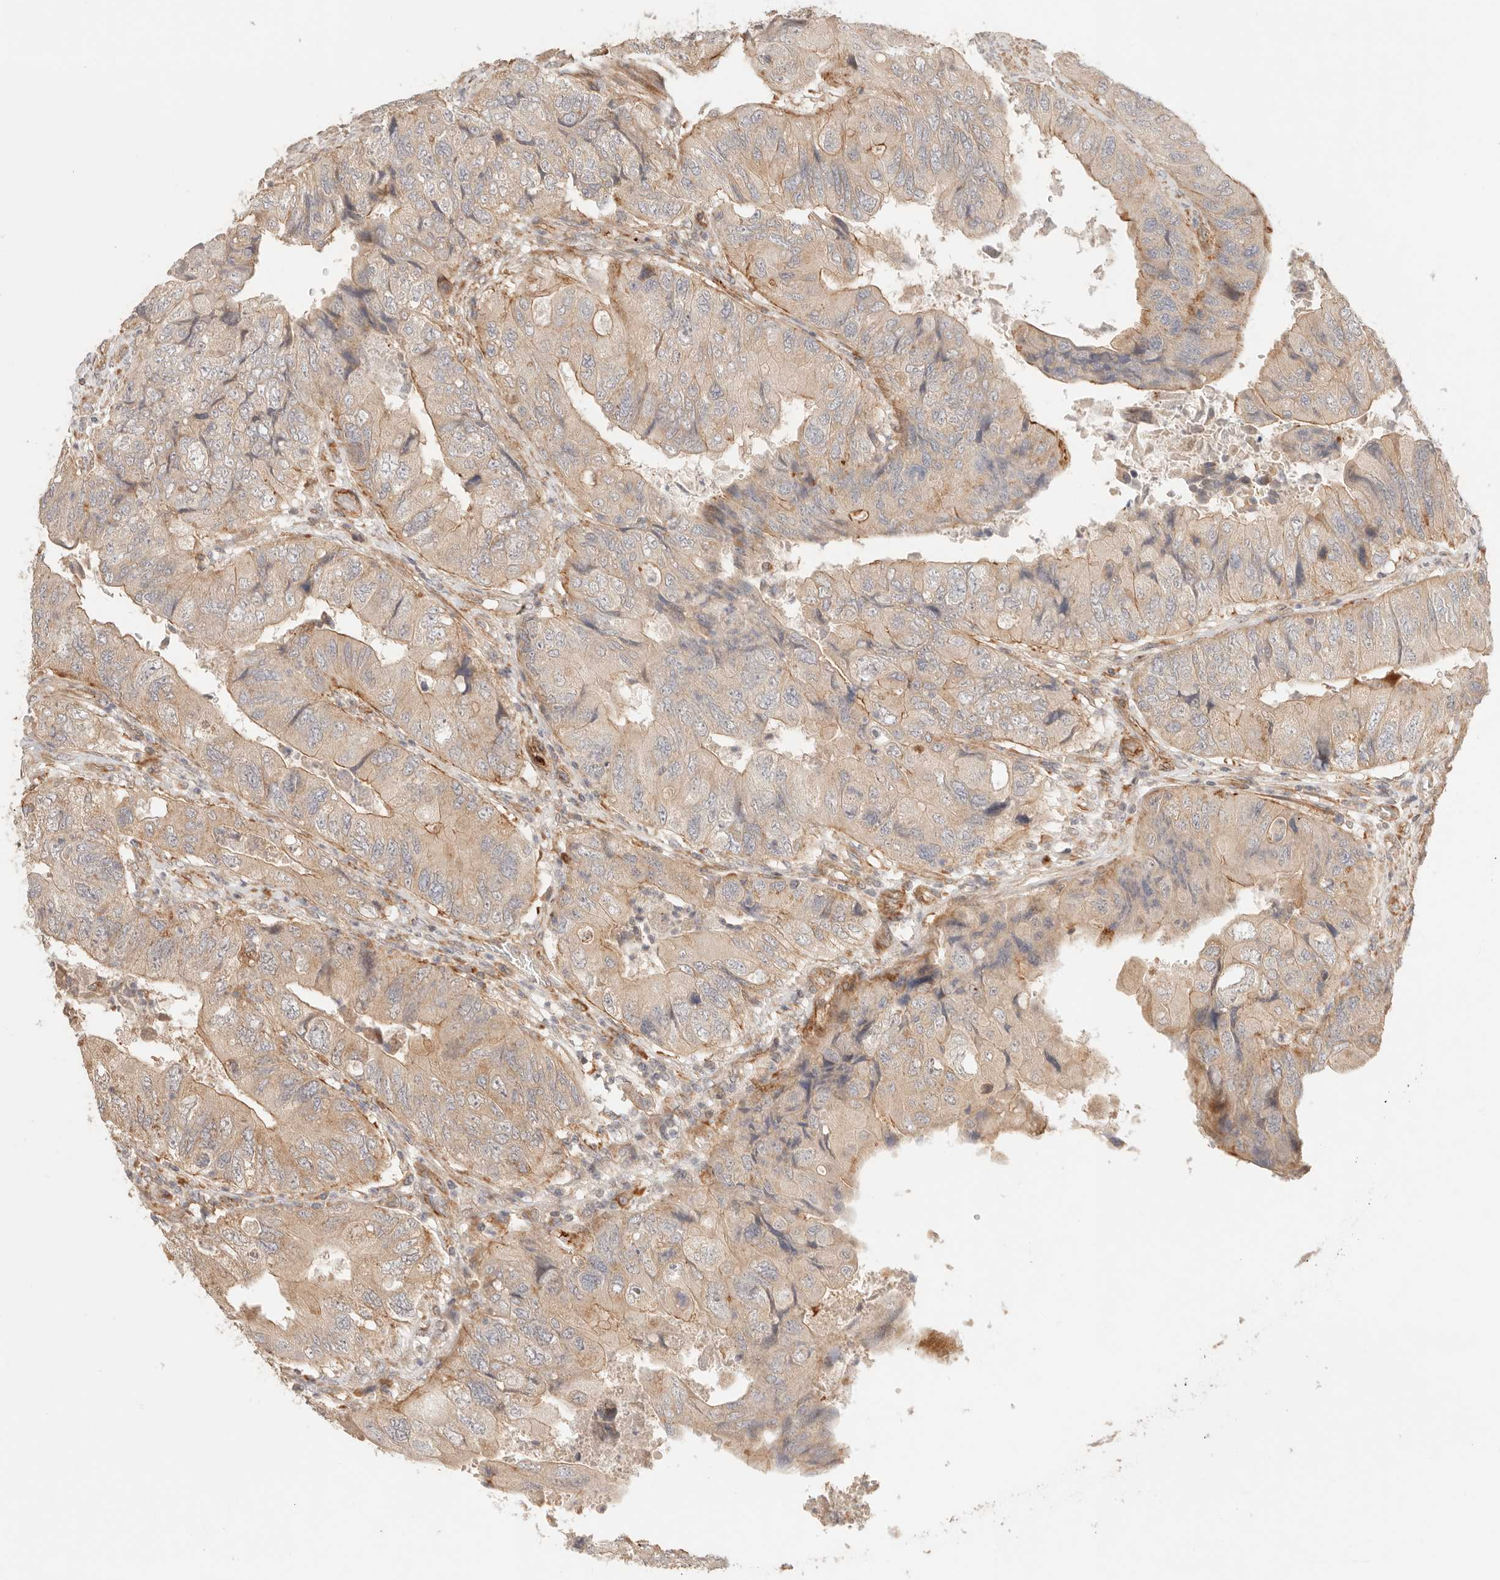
{"staining": {"intensity": "weak", "quantity": ">75%", "location": "cytoplasmic/membranous"}, "tissue": "colorectal cancer", "cell_type": "Tumor cells", "image_type": "cancer", "snomed": [{"axis": "morphology", "description": "Adenocarcinoma, NOS"}, {"axis": "topography", "description": "Rectum"}], "caption": "An image showing weak cytoplasmic/membranous staining in about >75% of tumor cells in colorectal adenocarcinoma, as visualized by brown immunohistochemical staining.", "gene": "IL1R2", "patient": {"sex": "male", "age": 63}}